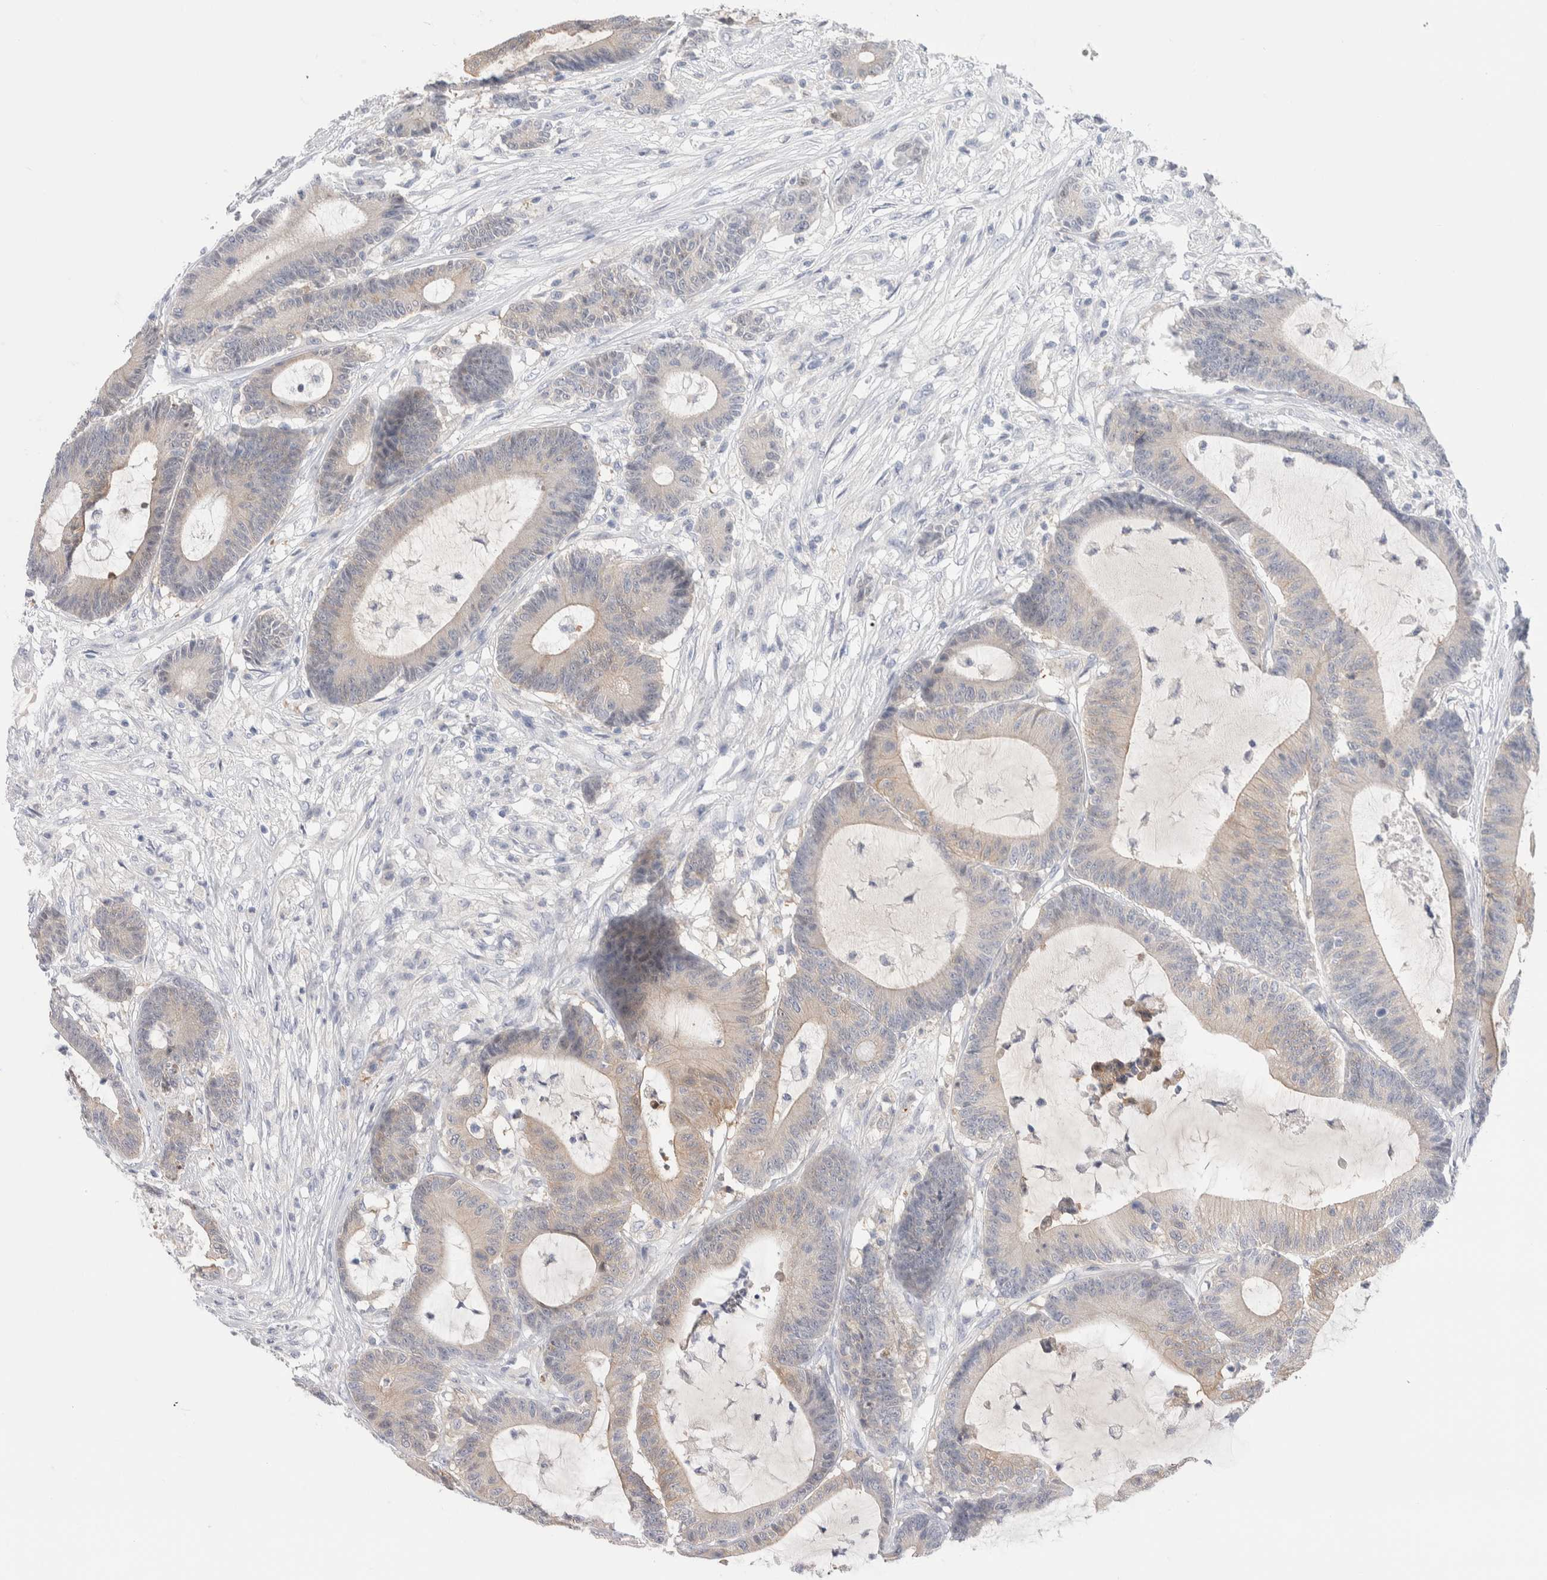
{"staining": {"intensity": "weak", "quantity": "<25%", "location": "cytoplasmic/membranous"}, "tissue": "colorectal cancer", "cell_type": "Tumor cells", "image_type": "cancer", "snomed": [{"axis": "morphology", "description": "Adenocarcinoma, NOS"}, {"axis": "topography", "description": "Colon"}], "caption": "High power microscopy photomicrograph of an IHC micrograph of colorectal cancer (adenocarcinoma), revealing no significant positivity in tumor cells.", "gene": "GDA", "patient": {"sex": "female", "age": 84}}